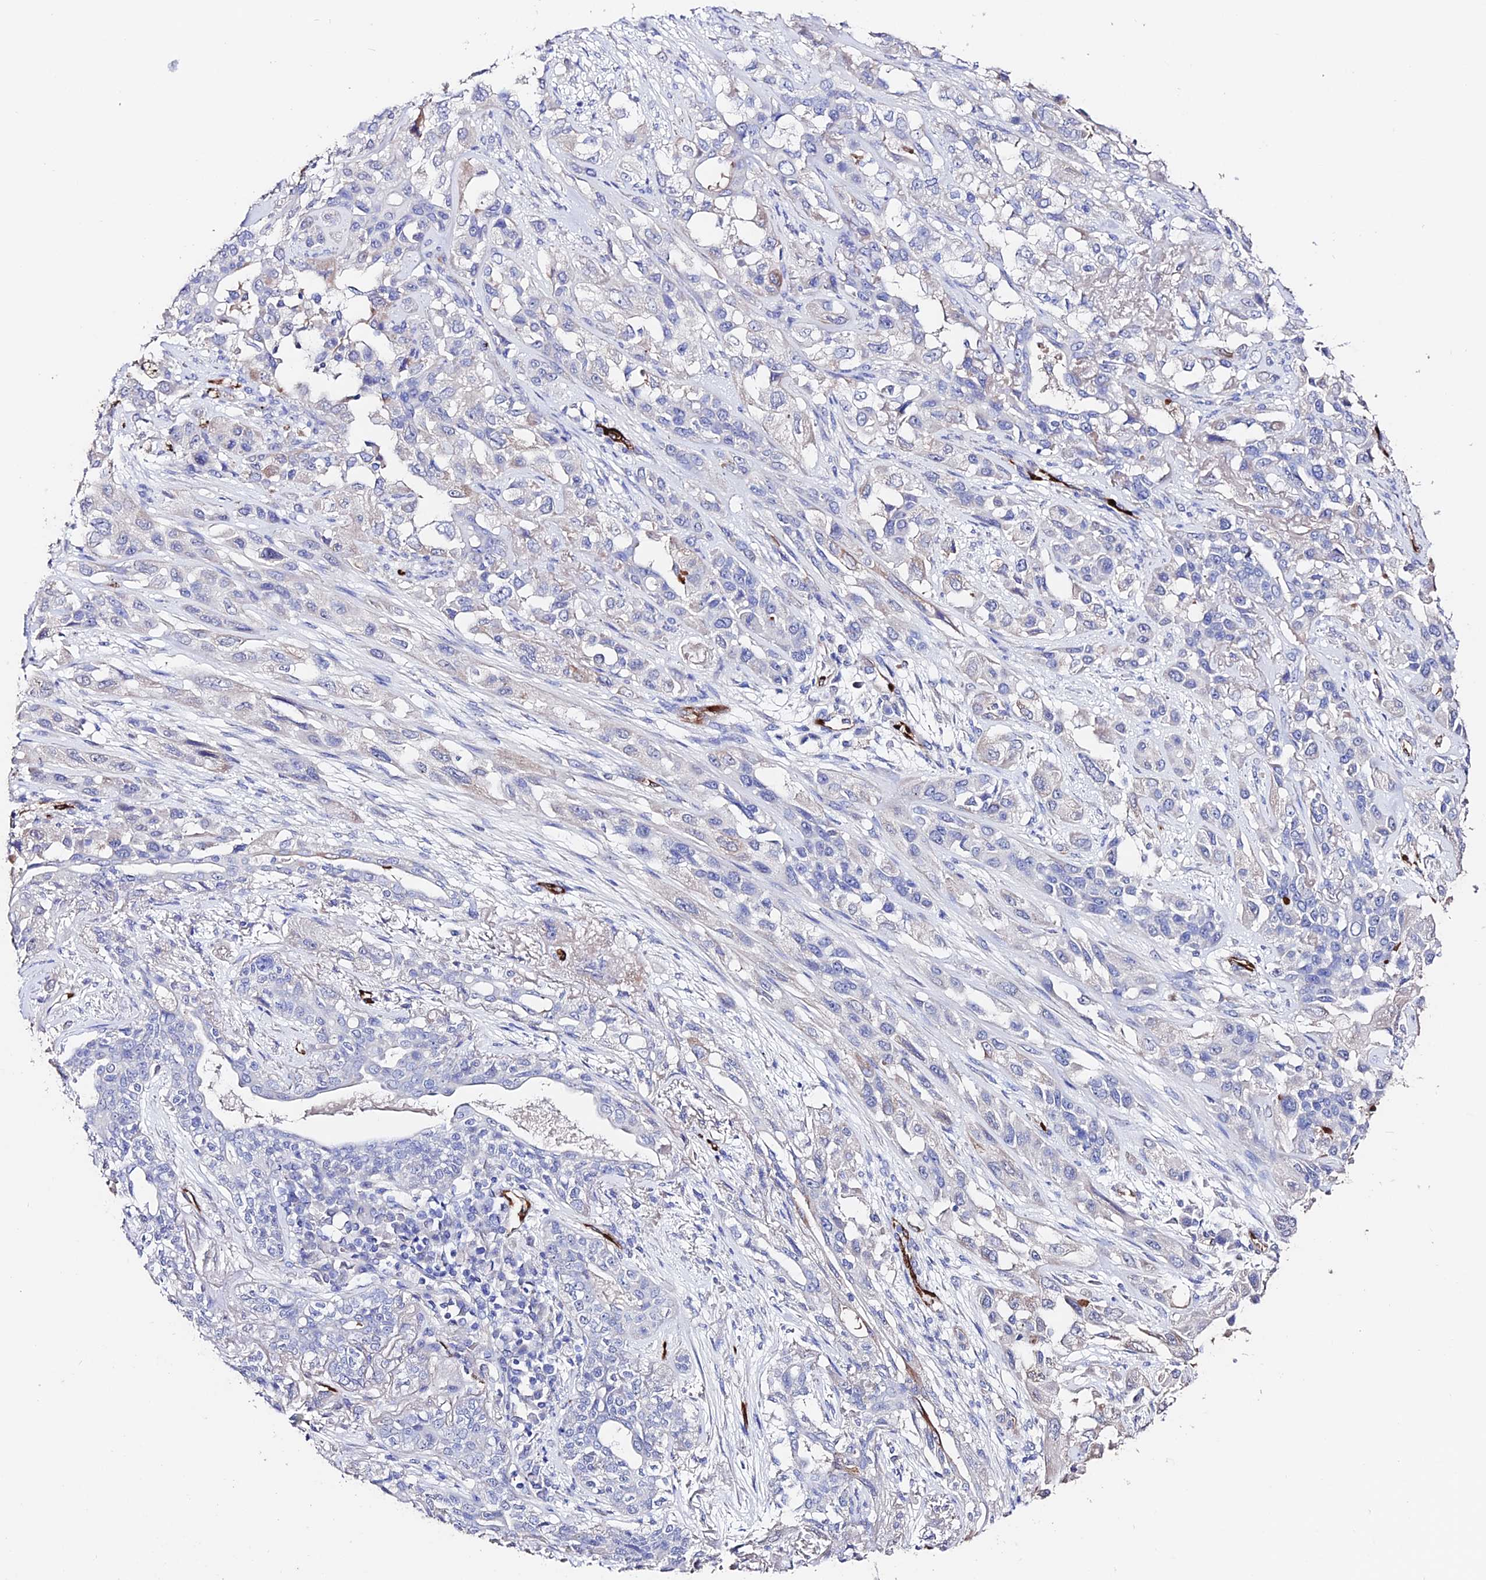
{"staining": {"intensity": "negative", "quantity": "none", "location": "none"}, "tissue": "lung cancer", "cell_type": "Tumor cells", "image_type": "cancer", "snomed": [{"axis": "morphology", "description": "Squamous cell carcinoma, NOS"}, {"axis": "topography", "description": "Lung"}], "caption": "Immunohistochemistry (IHC) of lung cancer displays no expression in tumor cells. (DAB immunohistochemistry (IHC) visualized using brightfield microscopy, high magnification).", "gene": "ESM1", "patient": {"sex": "female", "age": 70}}